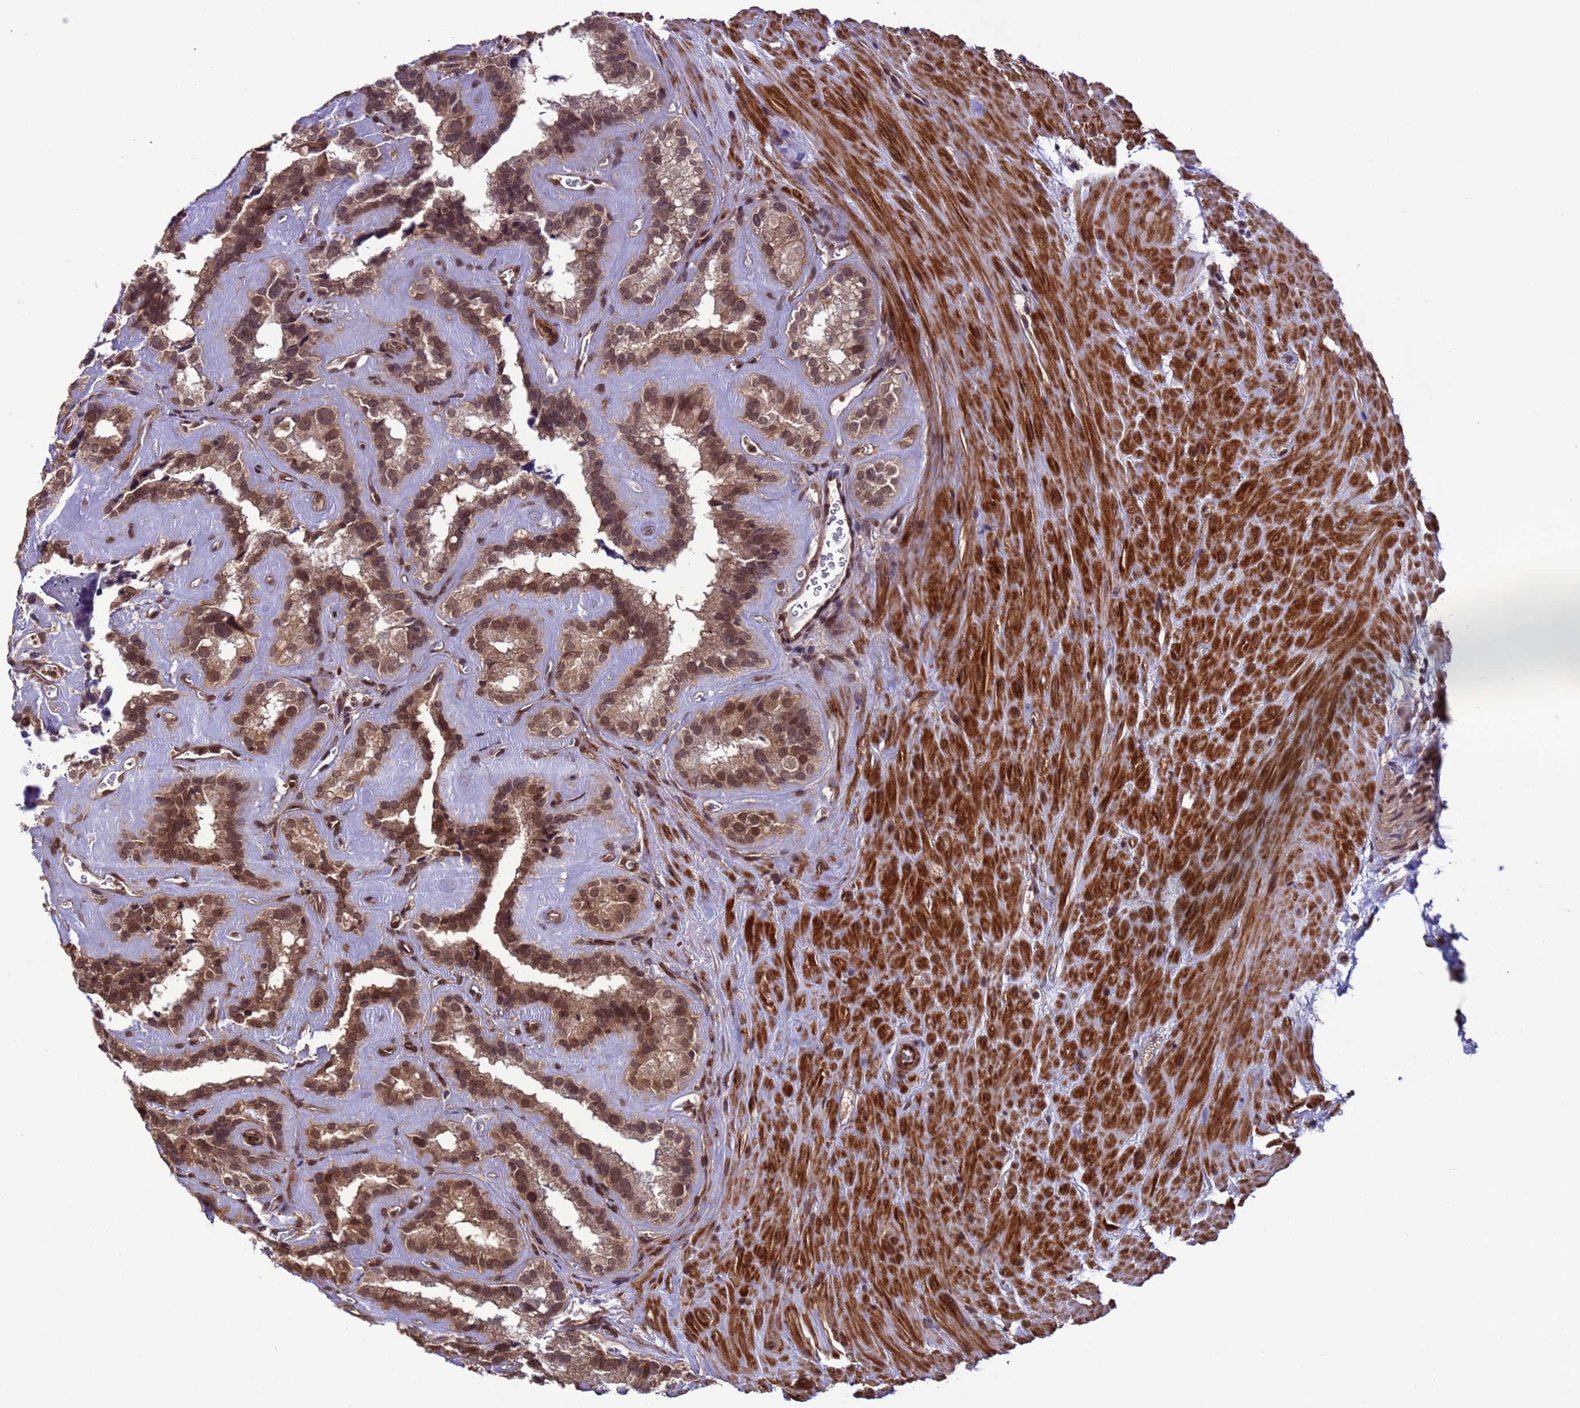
{"staining": {"intensity": "moderate", "quantity": ">75%", "location": "nuclear"}, "tissue": "seminal vesicle", "cell_type": "Glandular cells", "image_type": "normal", "snomed": [{"axis": "morphology", "description": "Normal tissue, NOS"}, {"axis": "topography", "description": "Prostate"}, {"axis": "topography", "description": "Seminal veicle"}], "caption": "Glandular cells demonstrate moderate nuclear positivity in approximately >75% of cells in normal seminal vesicle. (Brightfield microscopy of DAB IHC at high magnification).", "gene": "VSTM4", "patient": {"sex": "male", "age": 59}}